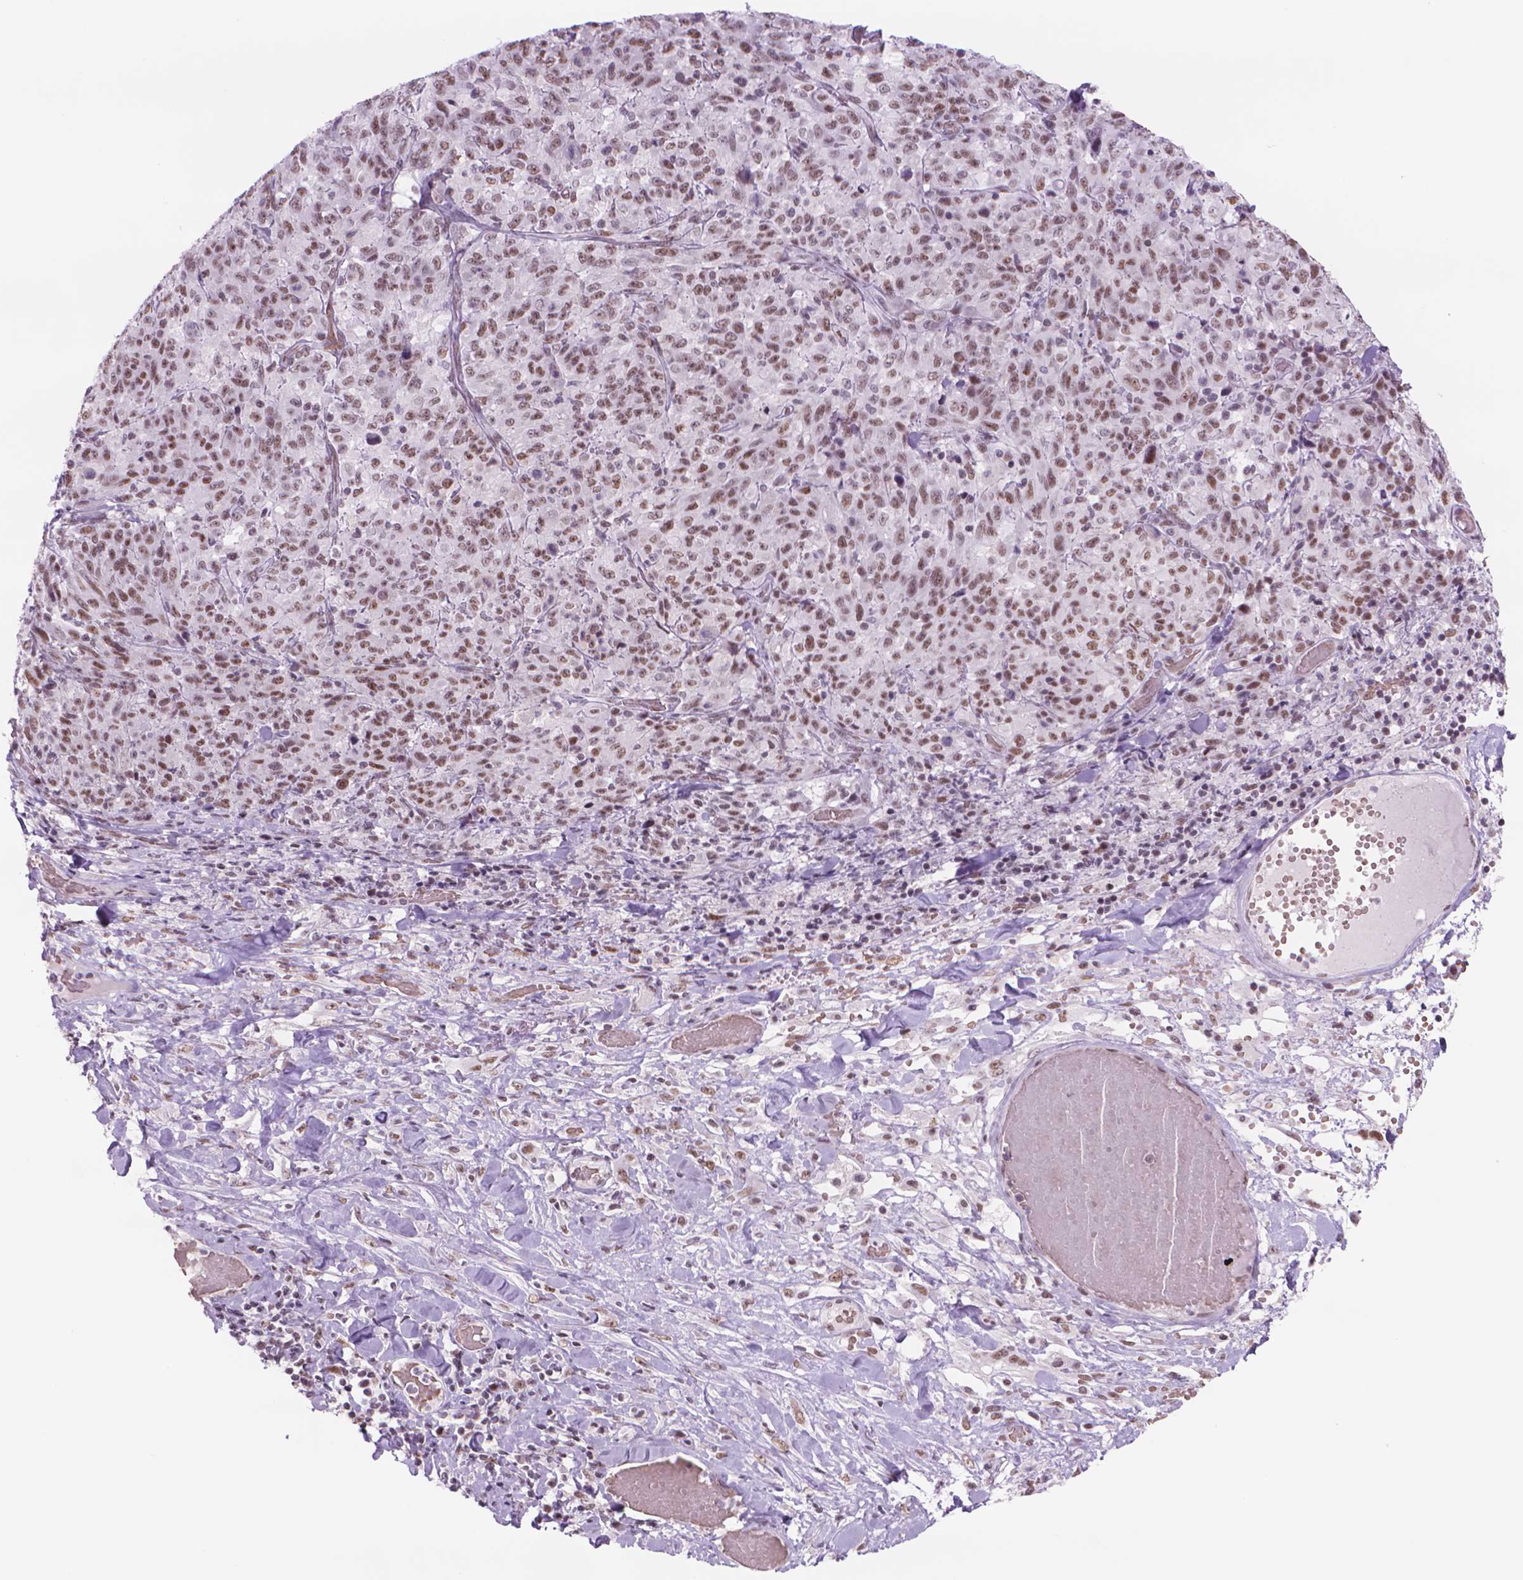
{"staining": {"intensity": "moderate", "quantity": ">75%", "location": "nuclear"}, "tissue": "melanoma", "cell_type": "Tumor cells", "image_type": "cancer", "snomed": [{"axis": "morphology", "description": "Malignant melanoma, NOS"}, {"axis": "topography", "description": "Skin"}], "caption": "About >75% of tumor cells in melanoma reveal moderate nuclear protein staining as visualized by brown immunohistochemical staining.", "gene": "POLR3D", "patient": {"sex": "female", "age": 91}}